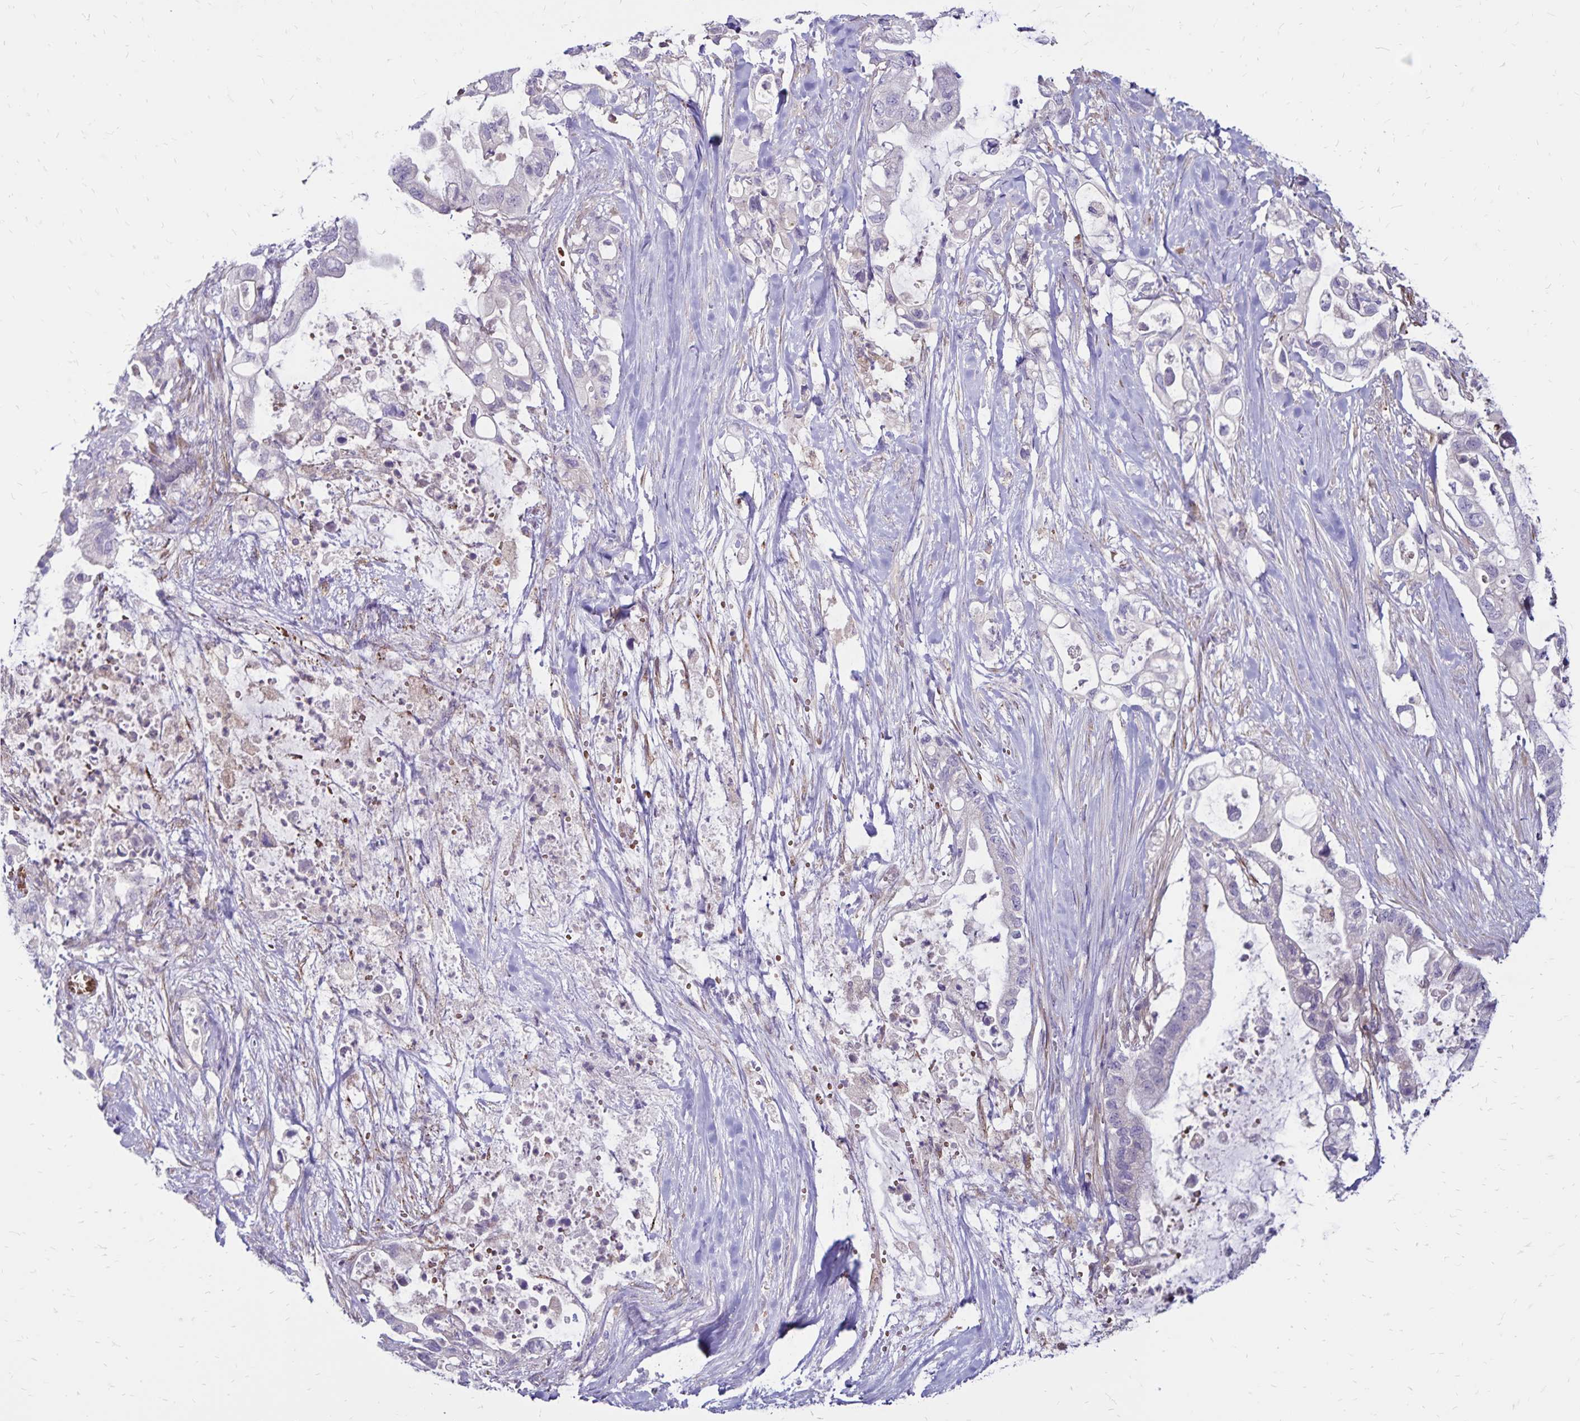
{"staining": {"intensity": "negative", "quantity": "none", "location": "none"}, "tissue": "pancreatic cancer", "cell_type": "Tumor cells", "image_type": "cancer", "snomed": [{"axis": "morphology", "description": "Adenocarcinoma, NOS"}, {"axis": "topography", "description": "Pancreas"}], "caption": "IHC of adenocarcinoma (pancreatic) shows no staining in tumor cells.", "gene": "FSD1", "patient": {"sex": "female", "age": 72}}